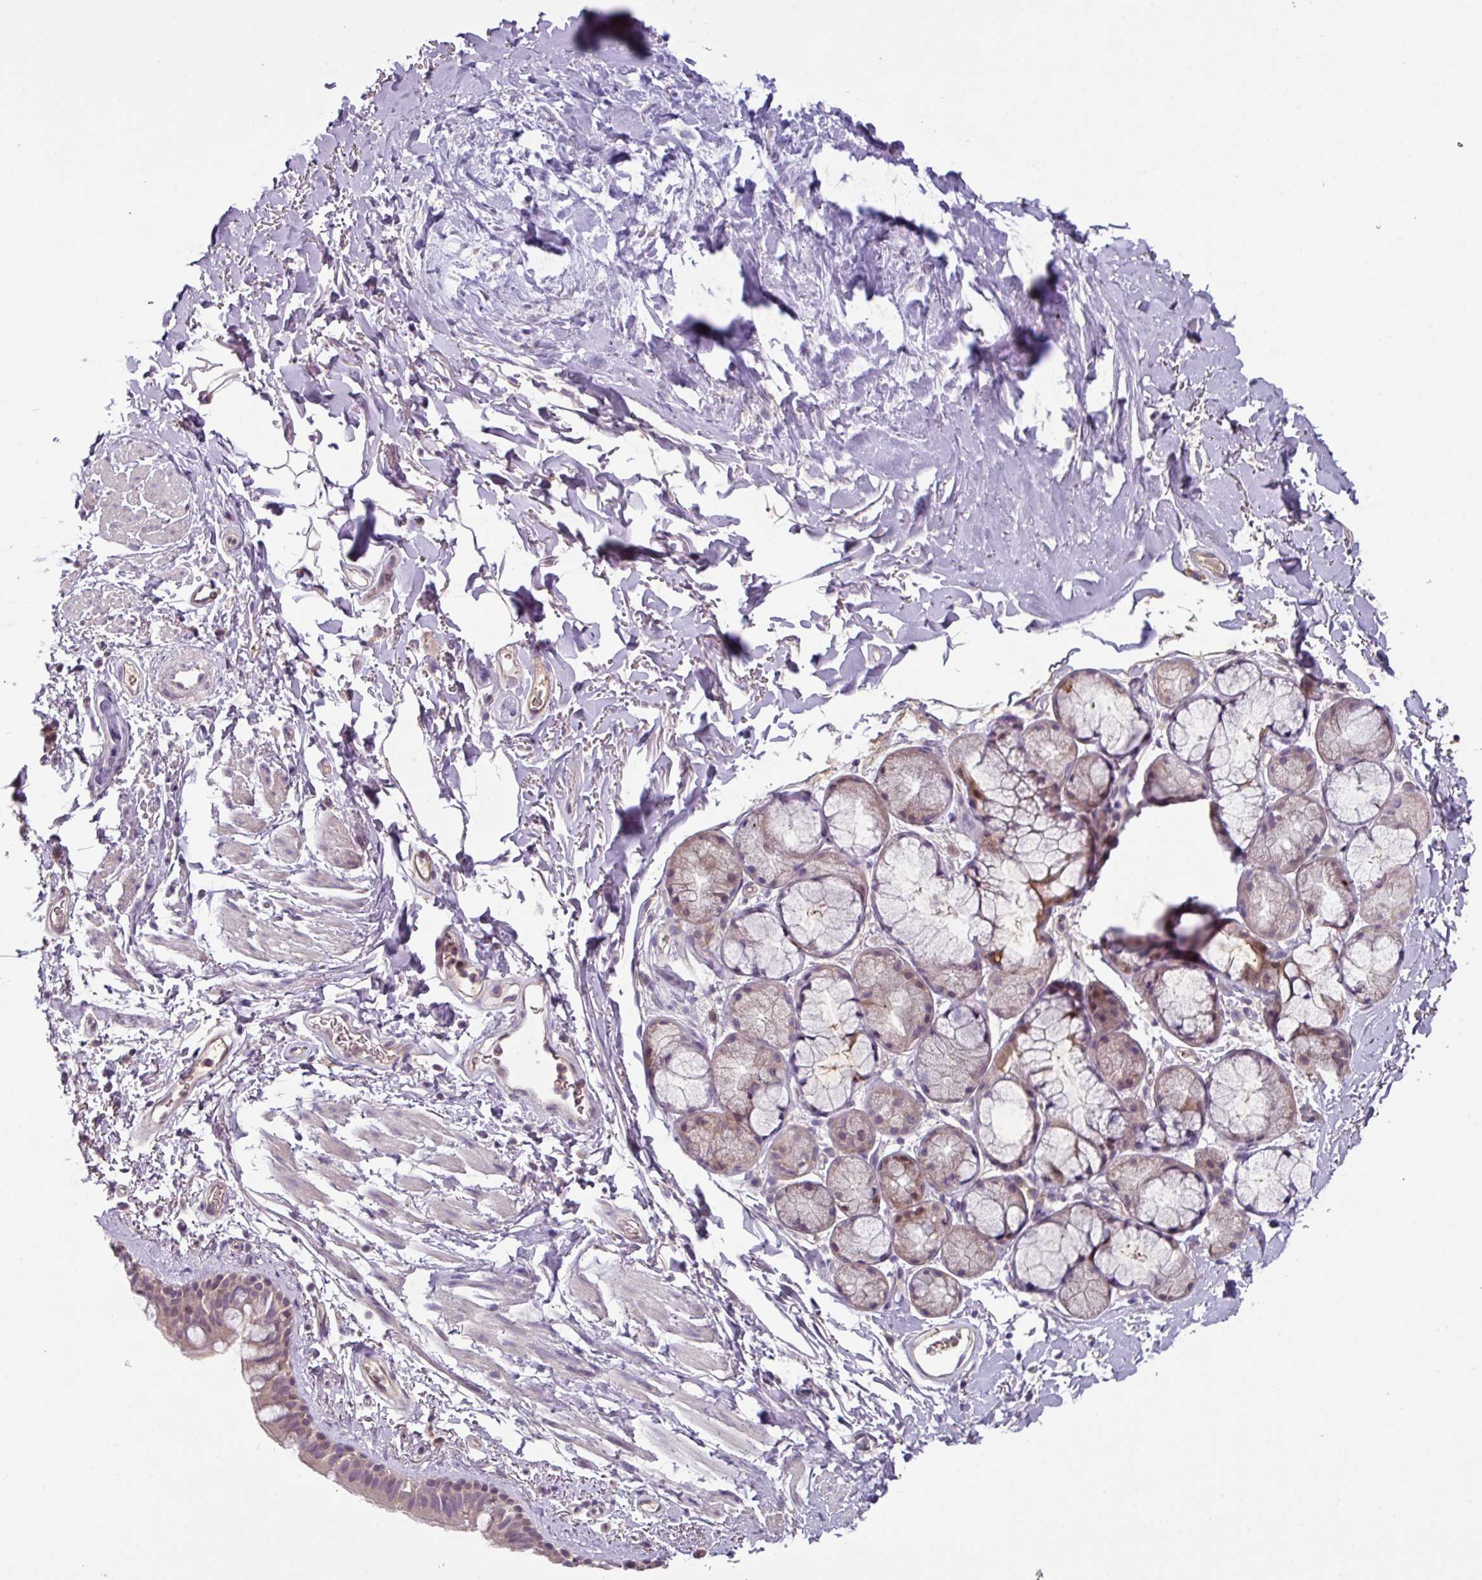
{"staining": {"intensity": "weak", "quantity": "25%-75%", "location": "cytoplasmic/membranous"}, "tissue": "bronchus", "cell_type": "Respiratory epithelial cells", "image_type": "normal", "snomed": [{"axis": "morphology", "description": "Normal tissue, NOS"}, {"axis": "morphology", "description": "Squamous cell carcinoma, NOS"}, {"axis": "topography", "description": "Bronchus"}, {"axis": "topography", "description": "Lung"}], "caption": "Immunohistochemistry of unremarkable human bronchus shows low levels of weak cytoplasmic/membranous positivity in approximately 25%-75% of respiratory epithelial cells. The staining was performed using DAB (3,3'-diaminobenzidine) to visualize the protein expression in brown, while the nuclei were stained in blue with hematoxylin (Magnification: 20x).", "gene": "SLC5A10", "patient": {"sex": "female", "age": 70}}